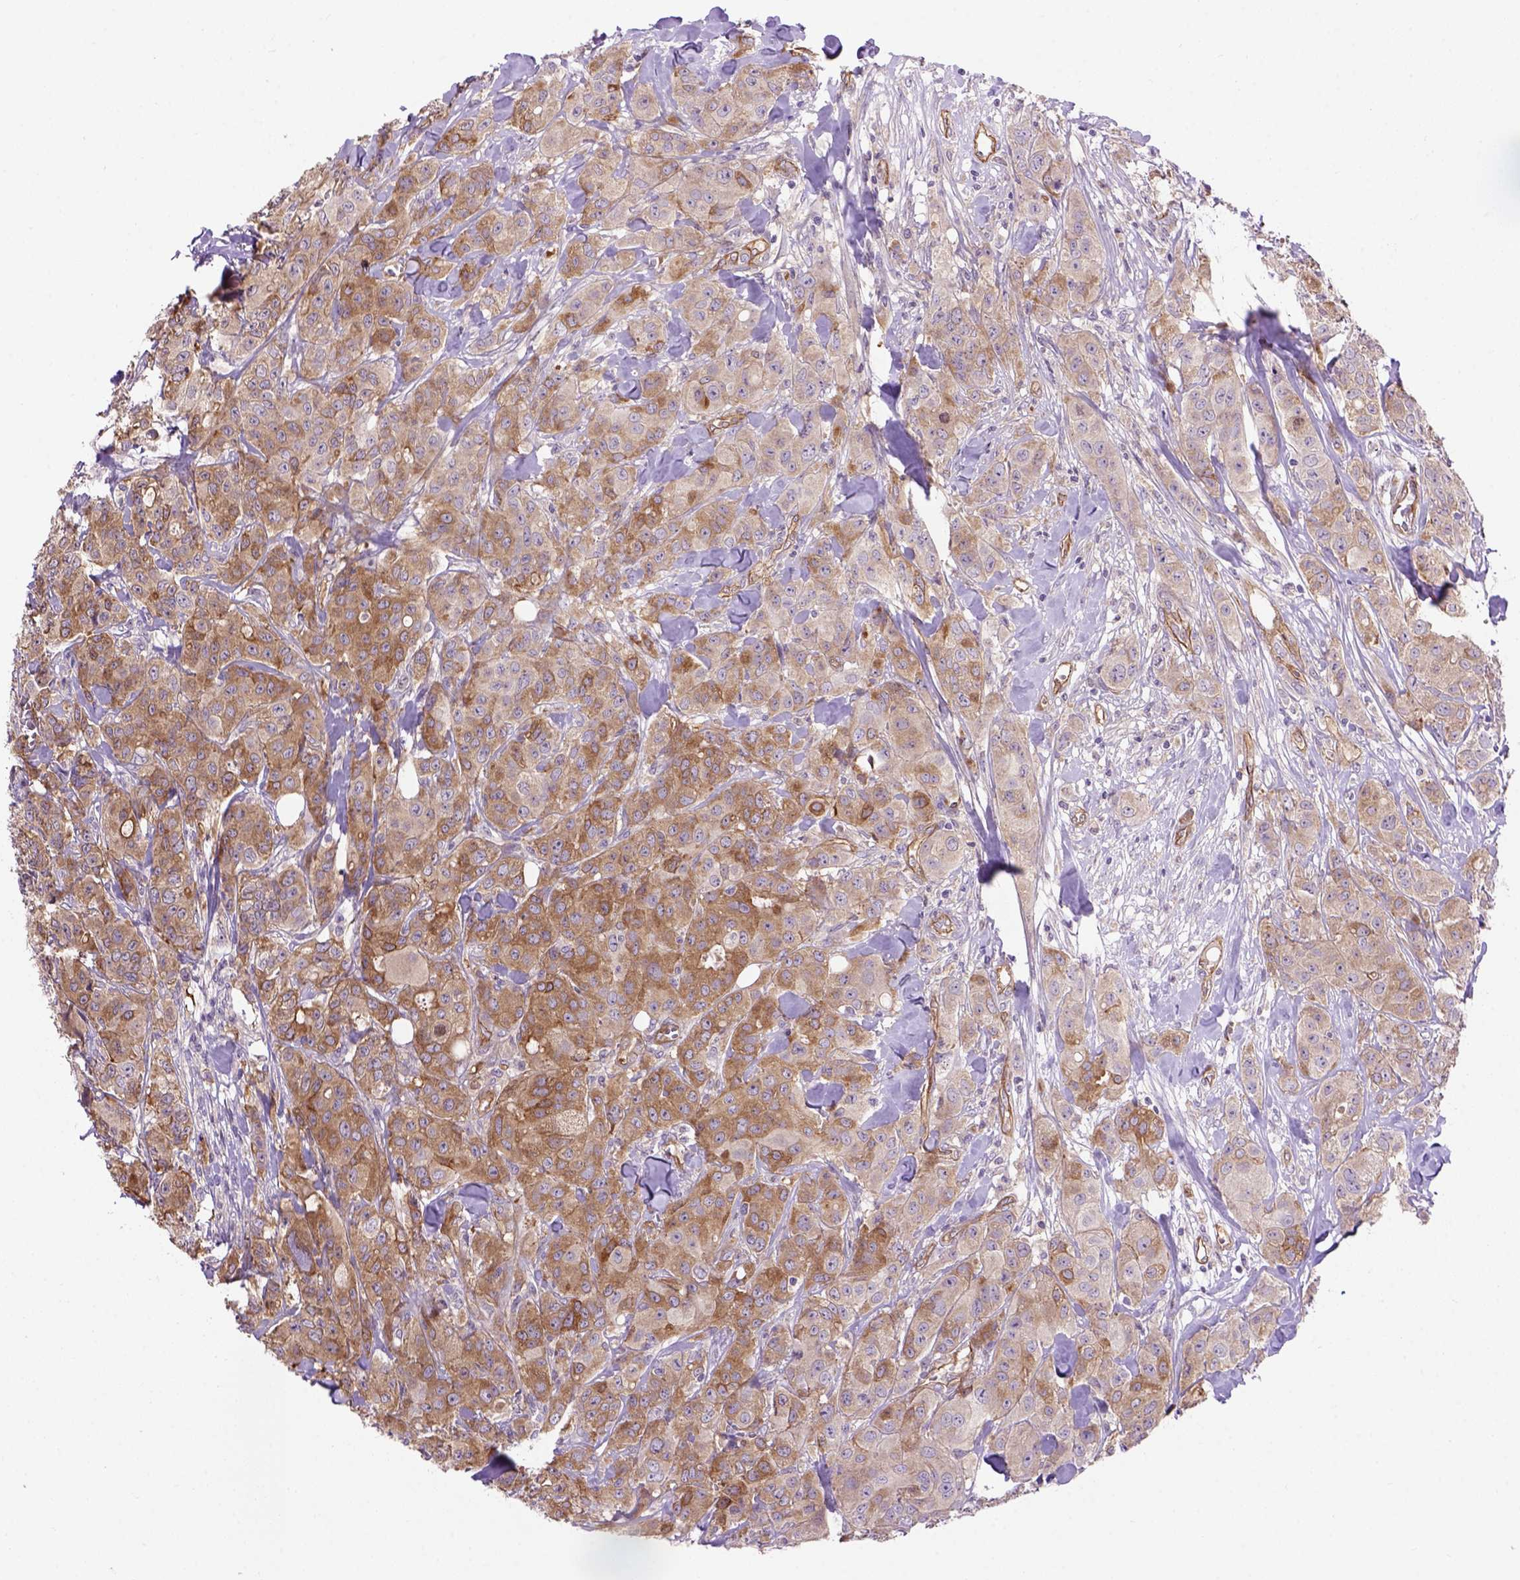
{"staining": {"intensity": "moderate", "quantity": ">75%", "location": "cytoplasmic/membranous"}, "tissue": "breast cancer", "cell_type": "Tumor cells", "image_type": "cancer", "snomed": [{"axis": "morphology", "description": "Duct carcinoma"}, {"axis": "topography", "description": "Breast"}], "caption": "Human invasive ductal carcinoma (breast) stained for a protein (brown) displays moderate cytoplasmic/membranous positive expression in approximately >75% of tumor cells.", "gene": "CASKIN2", "patient": {"sex": "female", "age": 43}}